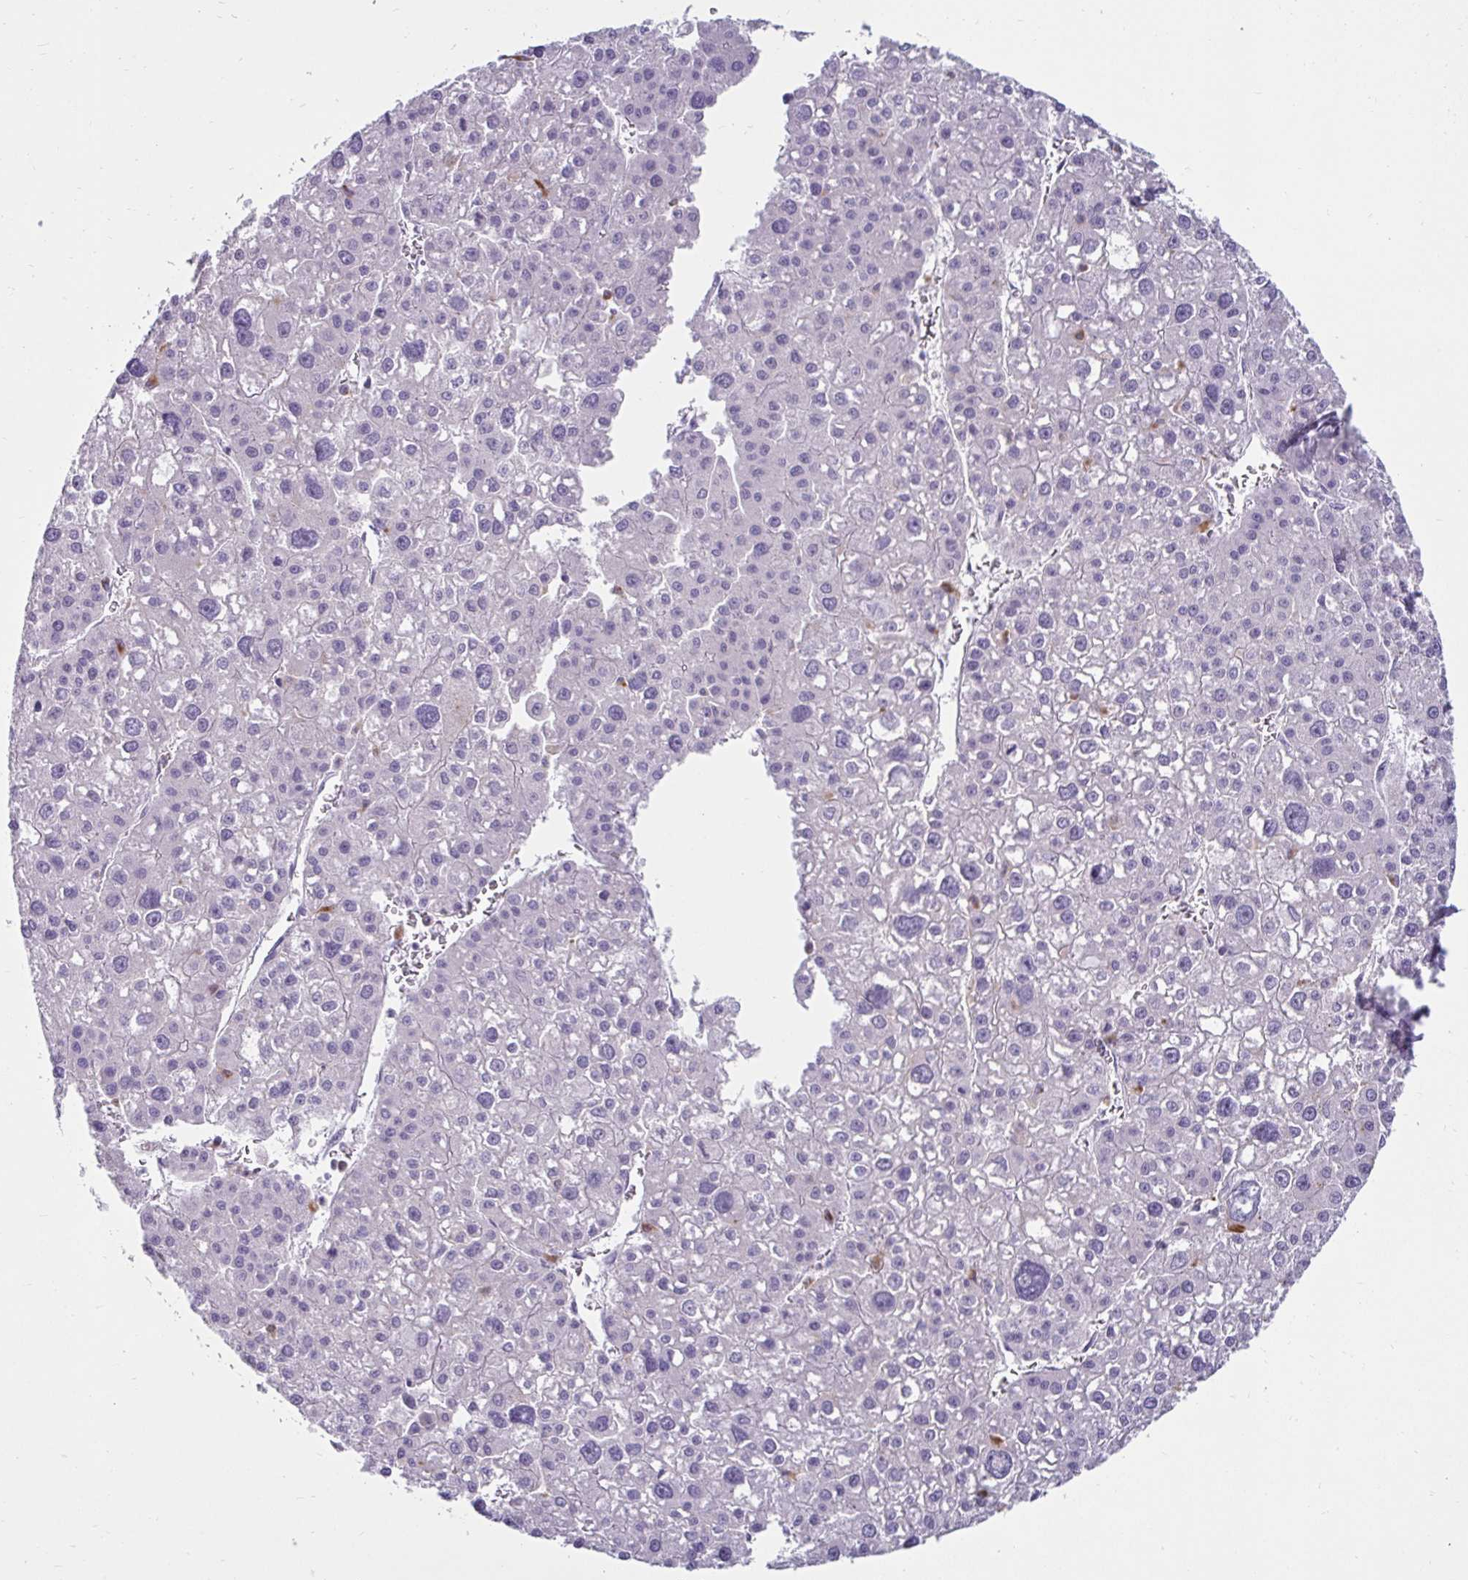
{"staining": {"intensity": "negative", "quantity": "none", "location": "none"}, "tissue": "liver cancer", "cell_type": "Tumor cells", "image_type": "cancer", "snomed": [{"axis": "morphology", "description": "Carcinoma, Hepatocellular, NOS"}, {"axis": "topography", "description": "Liver"}], "caption": "DAB (3,3'-diaminobenzidine) immunohistochemical staining of liver hepatocellular carcinoma displays no significant staining in tumor cells.", "gene": "CTSZ", "patient": {"sex": "male", "age": 73}}